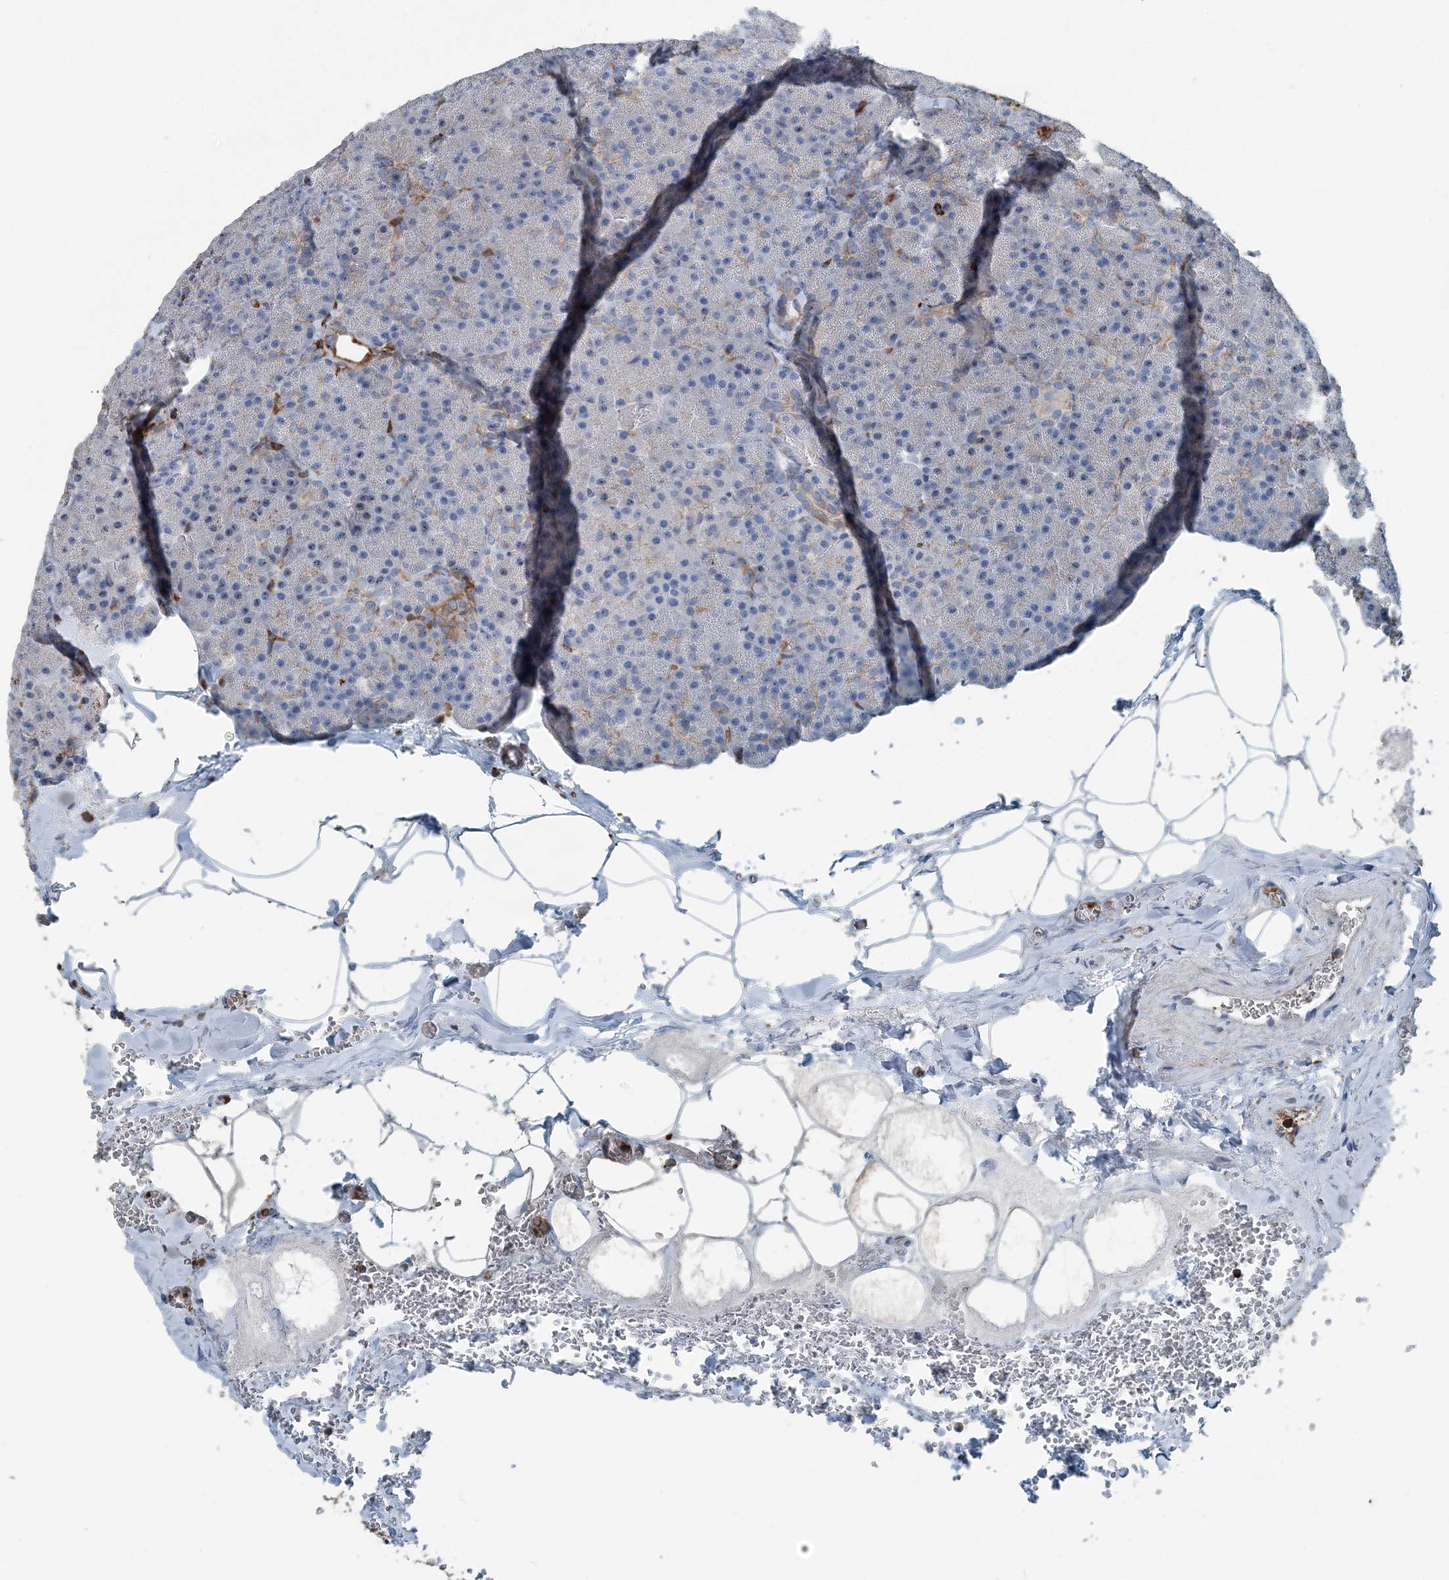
{"staining": {"intensity": "moderate", "quantity": "<25%", "location": "cytoplasmic/membranous"}, "tissue": "pancreas", "cell_type": "Exocrine glandular cells", "image_type": "normal", "snomed": [{"axis": "morphology", "description": "Normal tissue, NOS"}, {"axis": "morphology", "description": "Carcinoid, malignant, NOS"}, {"axis": "topography", "description": "Pancreas"}], "caption": "The histopathology image displays immunohistochemical staining of normal pancreas. There is moderate cytoplasmic/membranous expression is seen in about <25% of exocrine glandular cells.", "gene": "CFL1", "patient": {"sex": "female", "age": 35}}